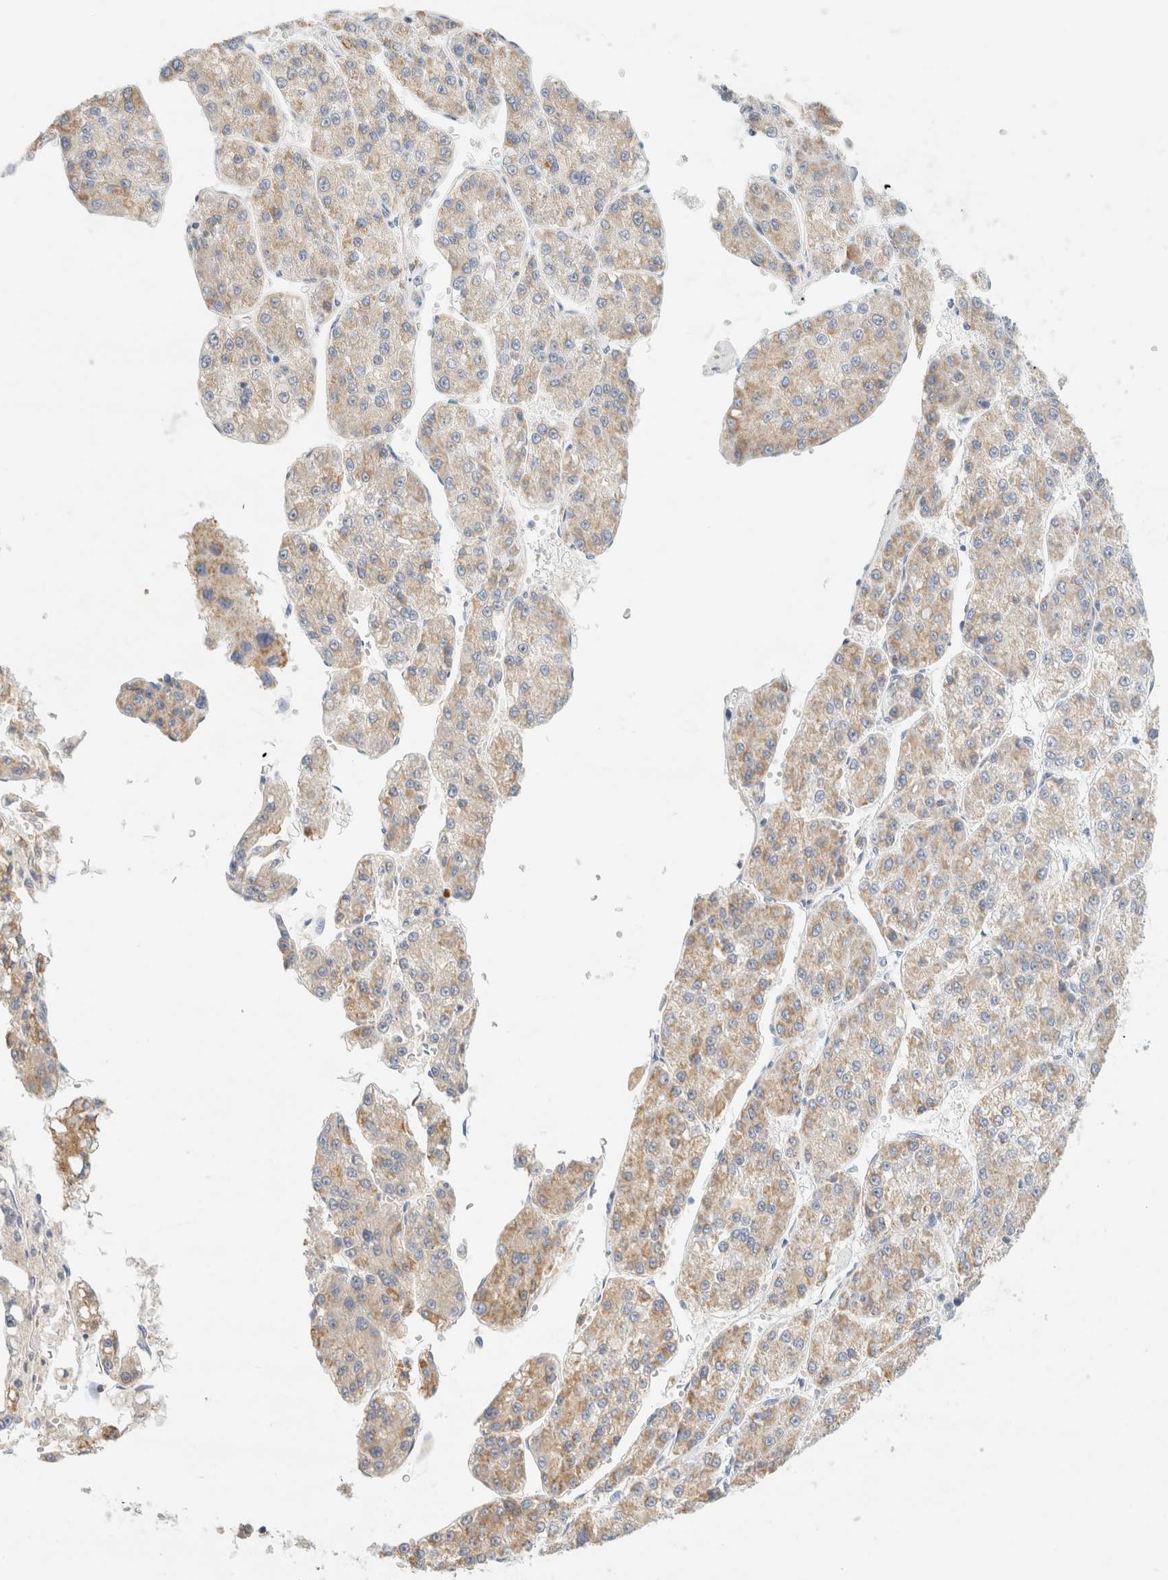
{"staining": {"intensity": "weak", "quantity": ">75%", "location": "cytoplasmic/membranous"}, "tissue": "liver cancer", "cell_type": "Tumor cells", "image_type": "cancer", "snomed": [{"axis": "morphology", "description": "Carcinoma, Hepatocellular, NOS"}, {"axis": "topography", "description": "Liver"}], "caption": "Weak cytoplasmic/membranous positivity is appreciated in about >75% of tumor cells in liver cancer (hepatocellular carcinoma).", "gene": "HDHD3", "patient": {"sex": "female", "age": 73}}